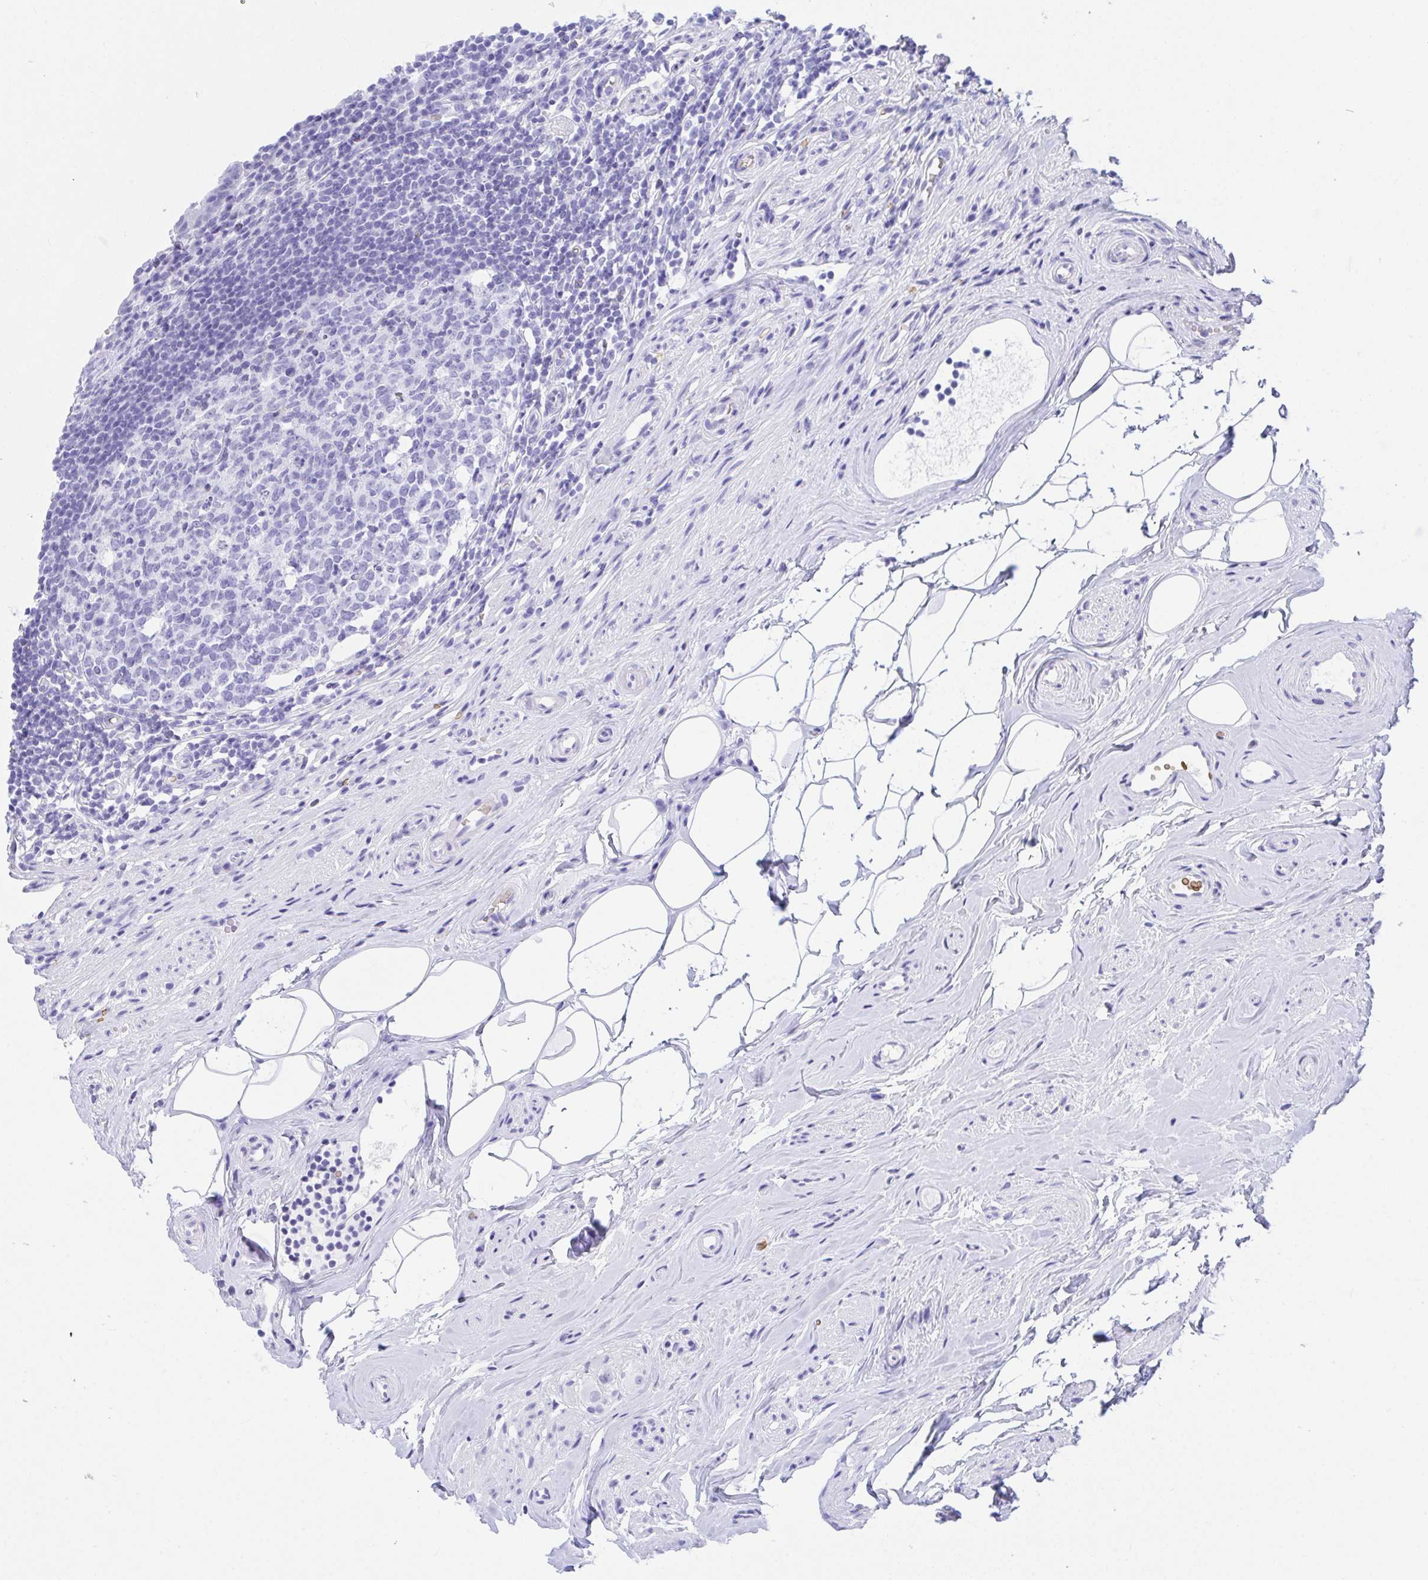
{"staining": {"intensity": "negative", "quantity": "none", "location": "none"}, "tissue": "appendix", "cell_type": "Glandular cells", "image_type": "normal", "snomed": [{"axis": "morphology", "description": "Normal tissue, NOS"}, {"axis": "topography", "description": "Appendix"}], "caption": "DAB immunohistochemical staining of normal appendix demonstrates no significant staining in glandular cells. (Immunohistochemistry (ihc), brightfield microscopy, high magnification).", "gene": "ANK1", "patient": {"sex": "female", "age": 56}}